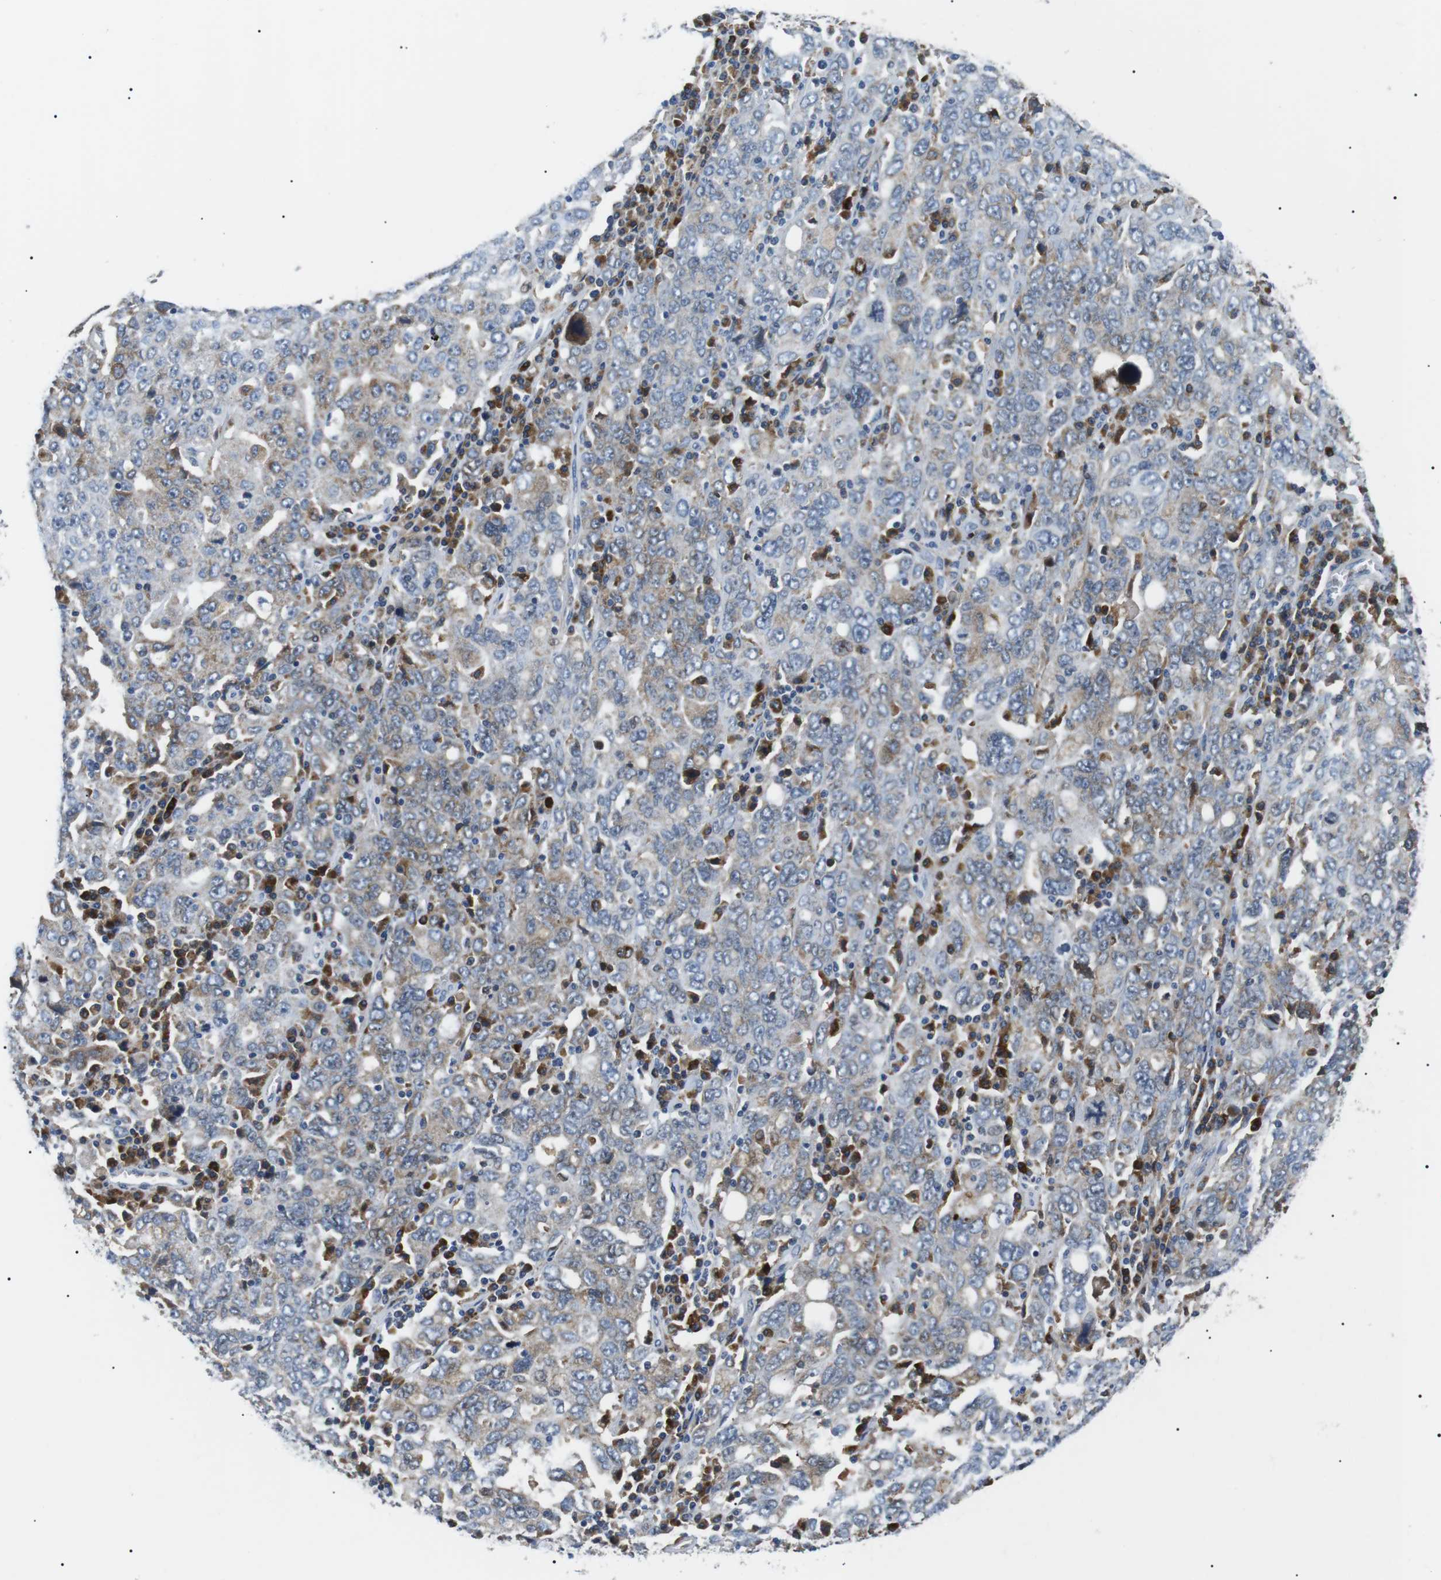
{"staining": {"intensity": "weak", "quantity": "25%-75%", "location": "cytoplasmic/membranous"}, "tissue": "ovarian cancer", "cell_type": "Tumor cells", "image_type": "cancer", "snomed": [{"axis": "morphology", "description": "Carcinoma, endometroid"}, {"axis": "topography", "description": "Ovary"}], "caption": "Ovarian cancer was stained to show a protein in brown. There is low levels of weak cytoplasmic/membranous expression in about 25%-75% of tumor cells.", "gene": "RAB9A", "patient": {"sex": "female", "age": 62}}